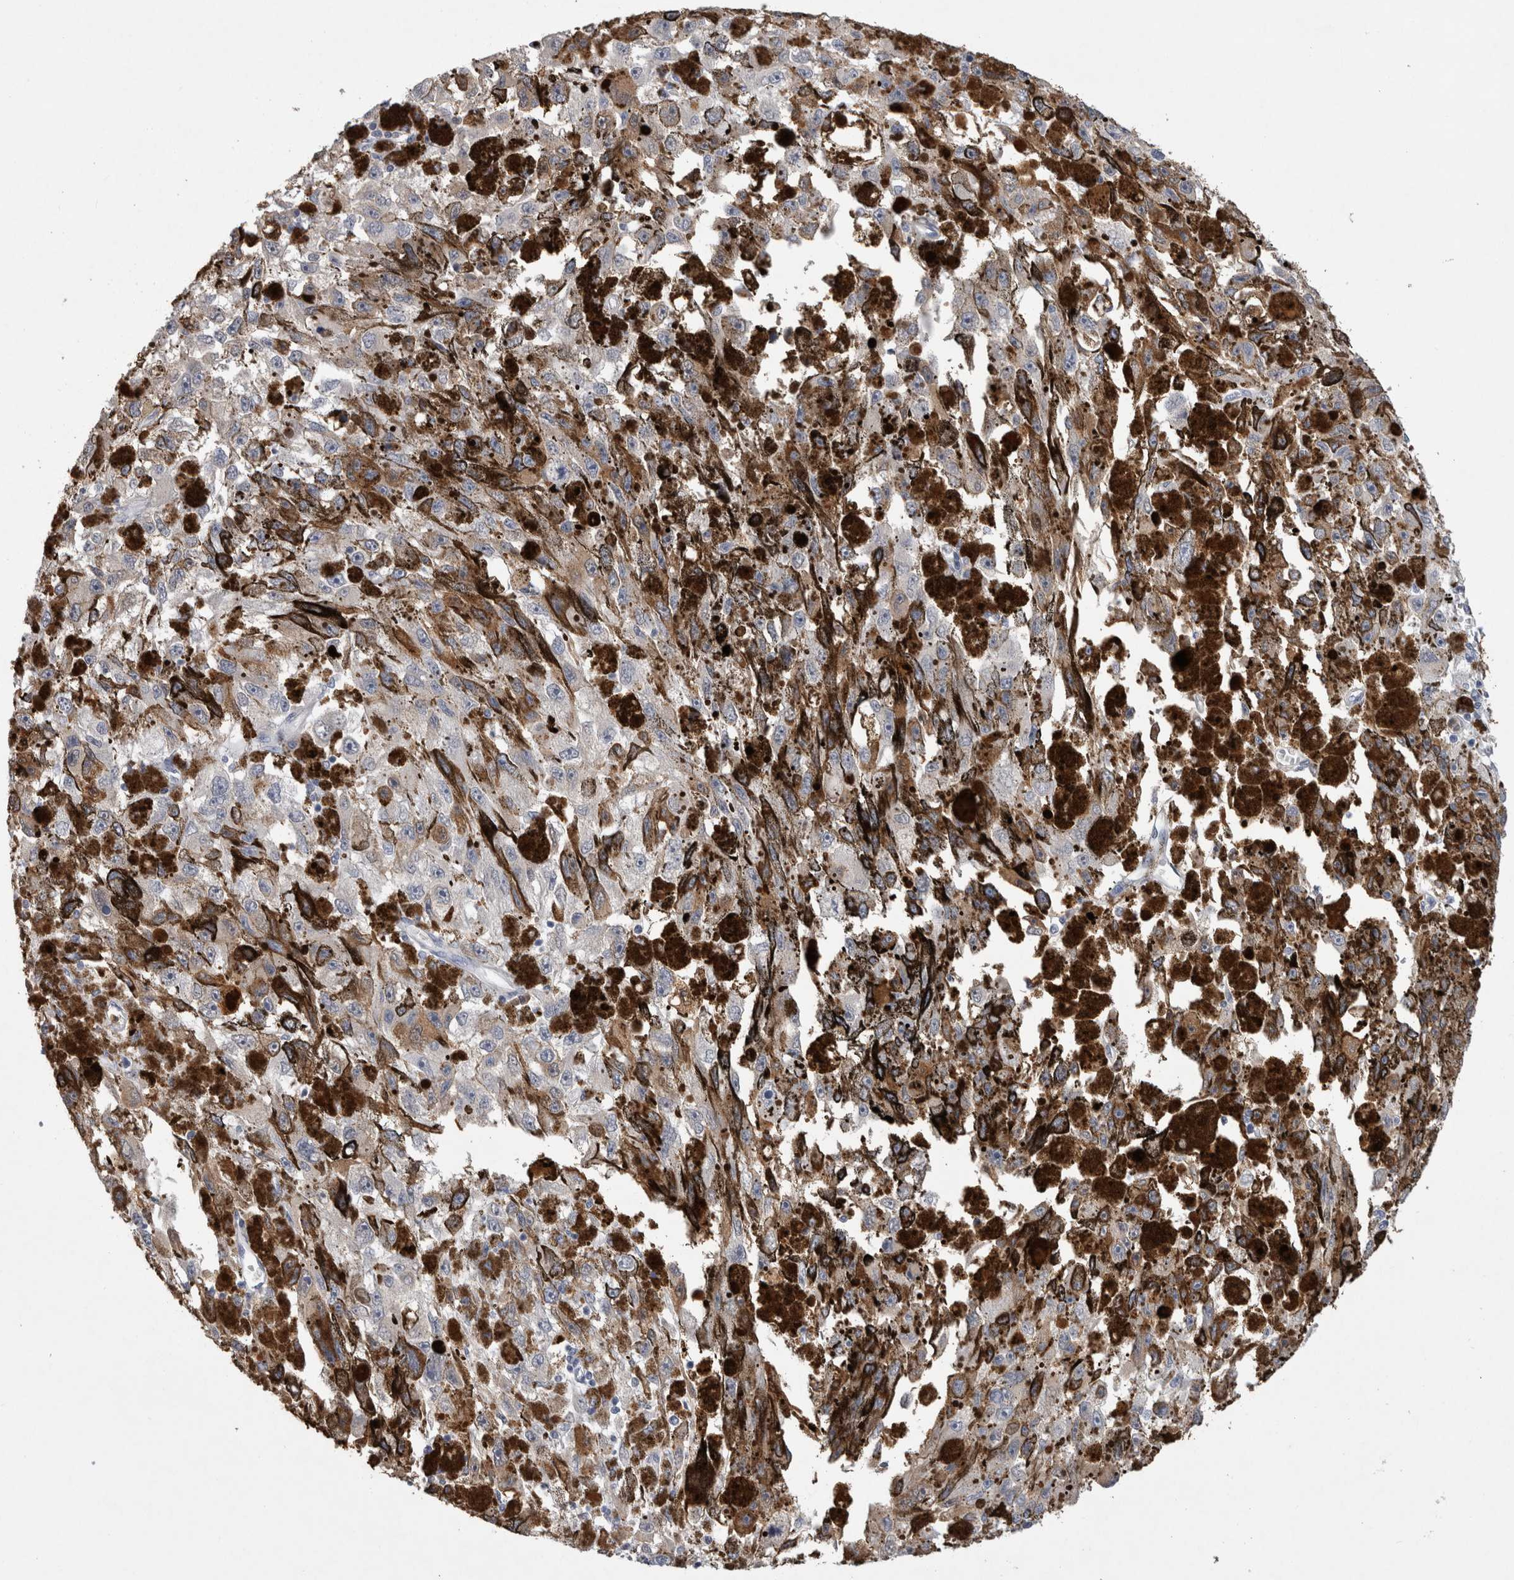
{"staining": {"intensity": "negative", "quantity": "none", "location": "none"}, "tissue": "melanoma", "cell_type": "Tumor cells", "image_type": "cancer", "snomed": [{"axis": "morphology", "description": "Malignant melanoma, NOS"}, {"axis": "topography", "description": "Skin"}], "caption": "This is a image of IHC staining of melanoma, which shows no positivity in tumor cells.", "gene": "FABP7", "patient": {"sex": "female", "age": 104}}